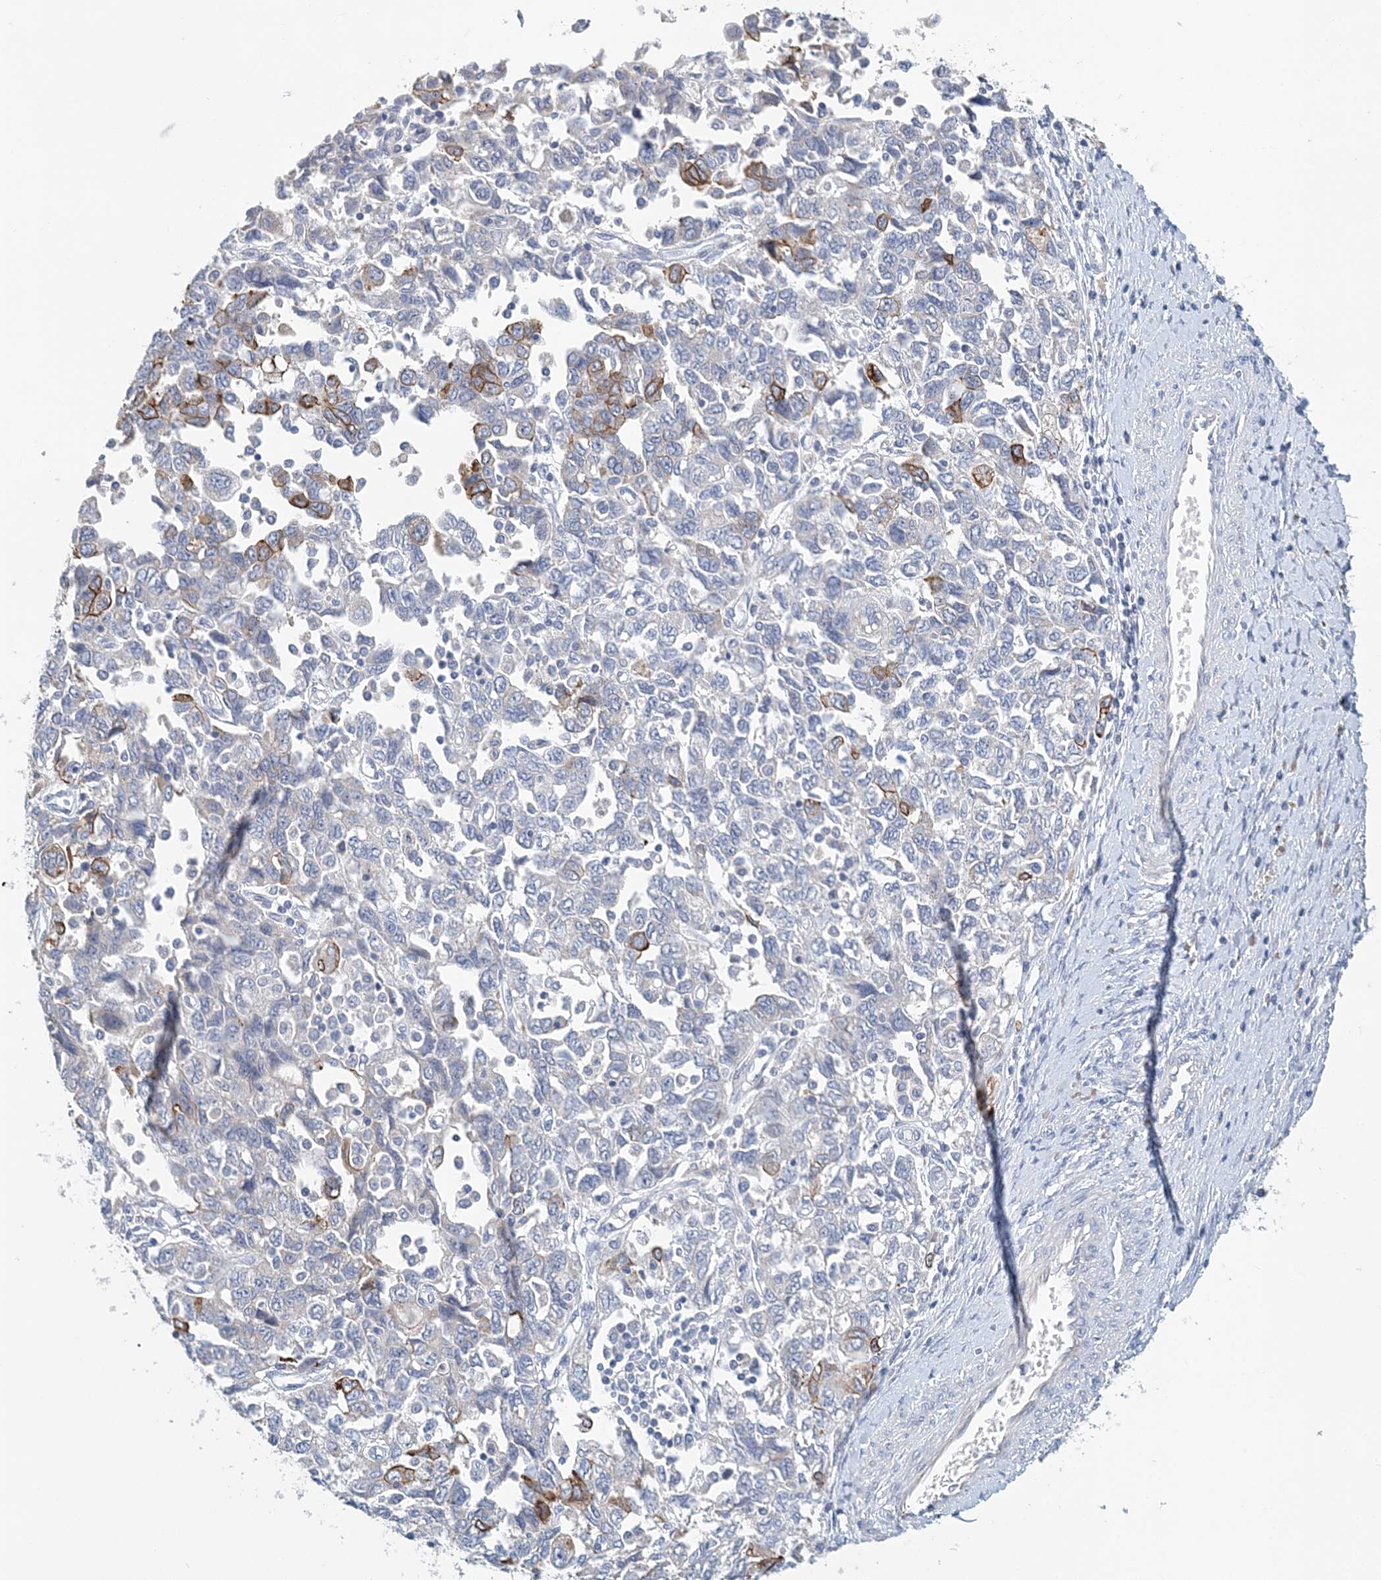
{"staining": {"intensity": "moderate", "quantity": "<25%", "location": "cytoplasmic/membranous"}, "tissue": "ovarian cancer", "cell_type": "Tumor cells", "image_type": "cancer", "snomed": [{"axis": "morphology", "description": "Carcinoma, NOS"}, {"axis": "morphology", "description": "Cystadenocarcinoma, serous, NOS"}, {"axis": "topography", "description": "Ovary"}], "caption": "Ovarian serous cystadenocarcinoma stained with a brown dye displays moderate cytoplasmic/membranous positive expression in about <25% of tumor cells.", "gene": "LRRIQ4", "patient": {"sex": "female", "age": 69}}